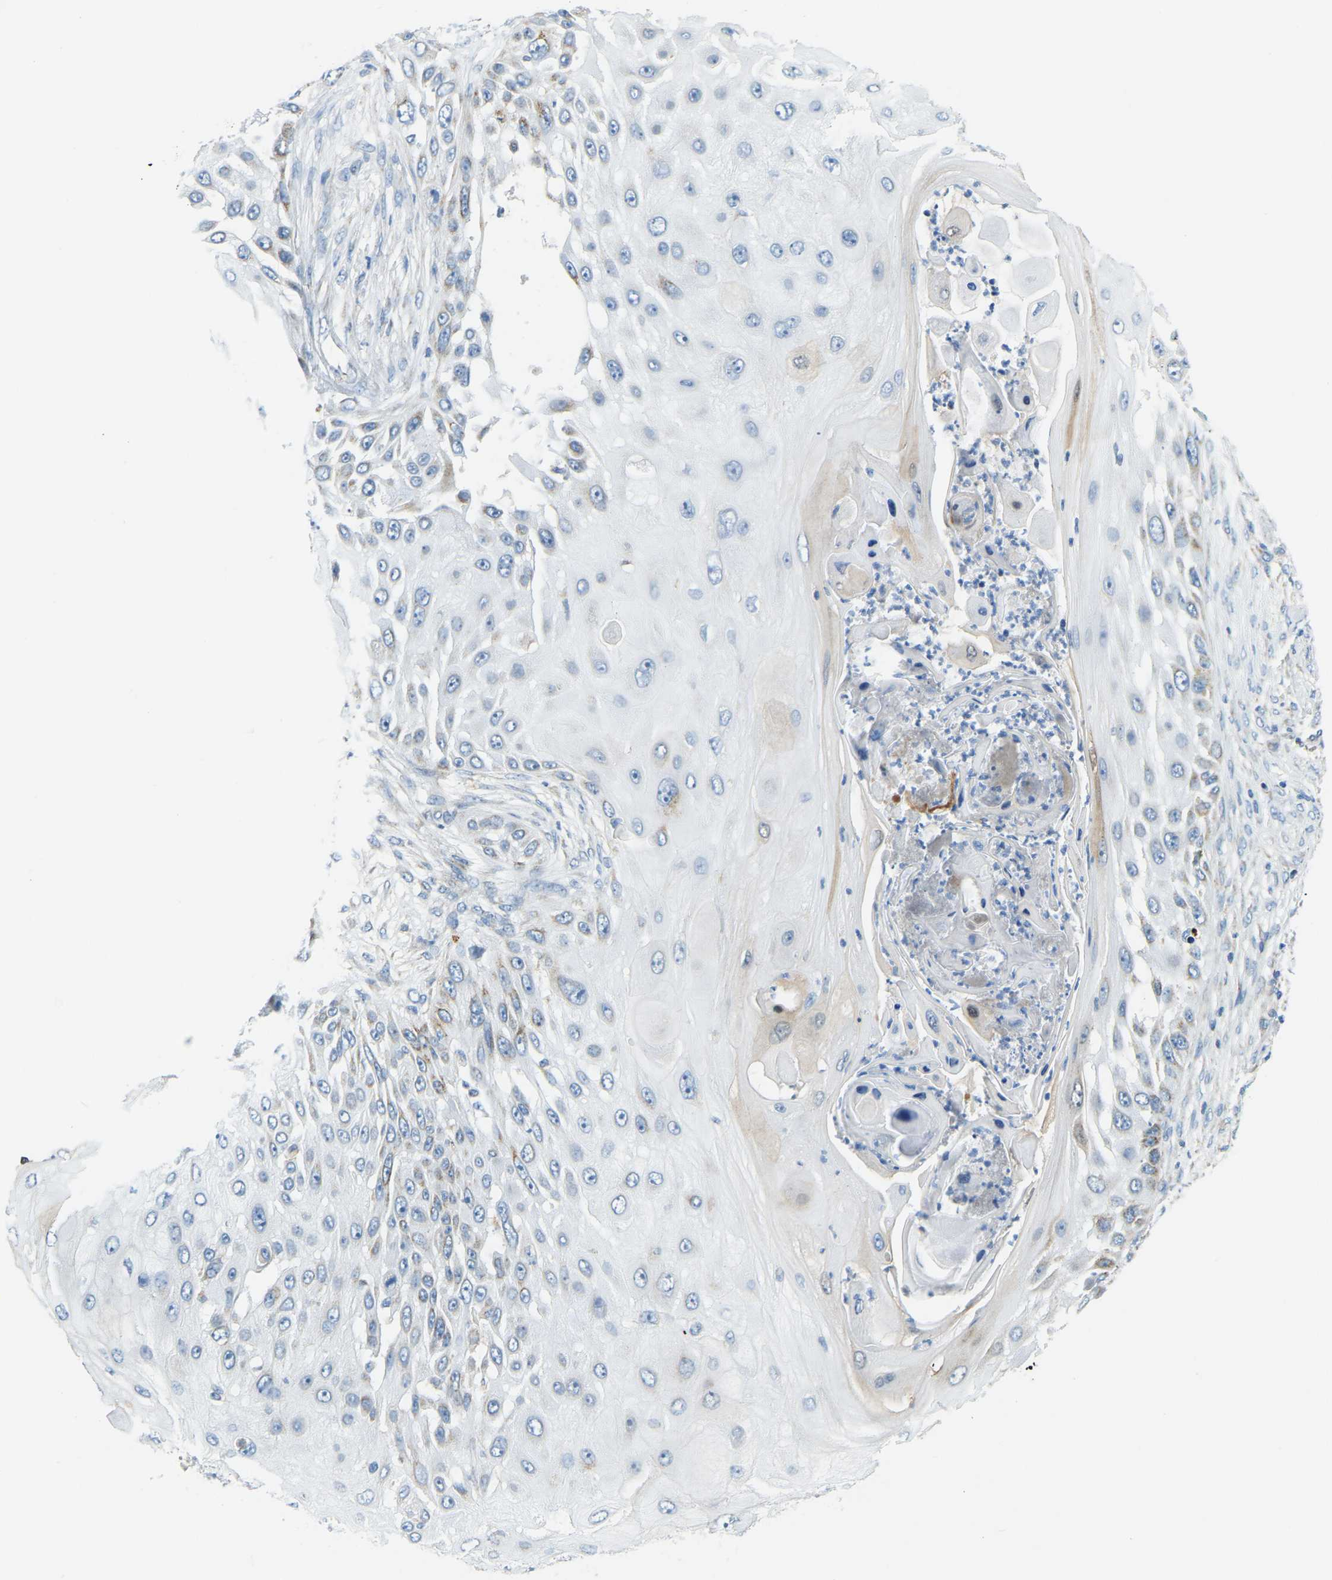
{"staining": {"intensity": "moderate", "quantity": "<25%", "location": "cytoplasmic/membranous"}, "tissue": "skin cancer", "cell_type": "Tumor cells", "image_type": "cancer", "snomed": [{"axis": "morphology", "description": "Squamous cell carcinoma, NOS"}, {"axis": "topography", "description": "Skin"}], "caption": "Skin squamous cell carcinoma stained with IHC demonstrates moderate cytoplasmic/membranous positivity in approximately <25% of tumor cells.", "gene": "GDA", "patient": {"sex": "female", "age": 44}}